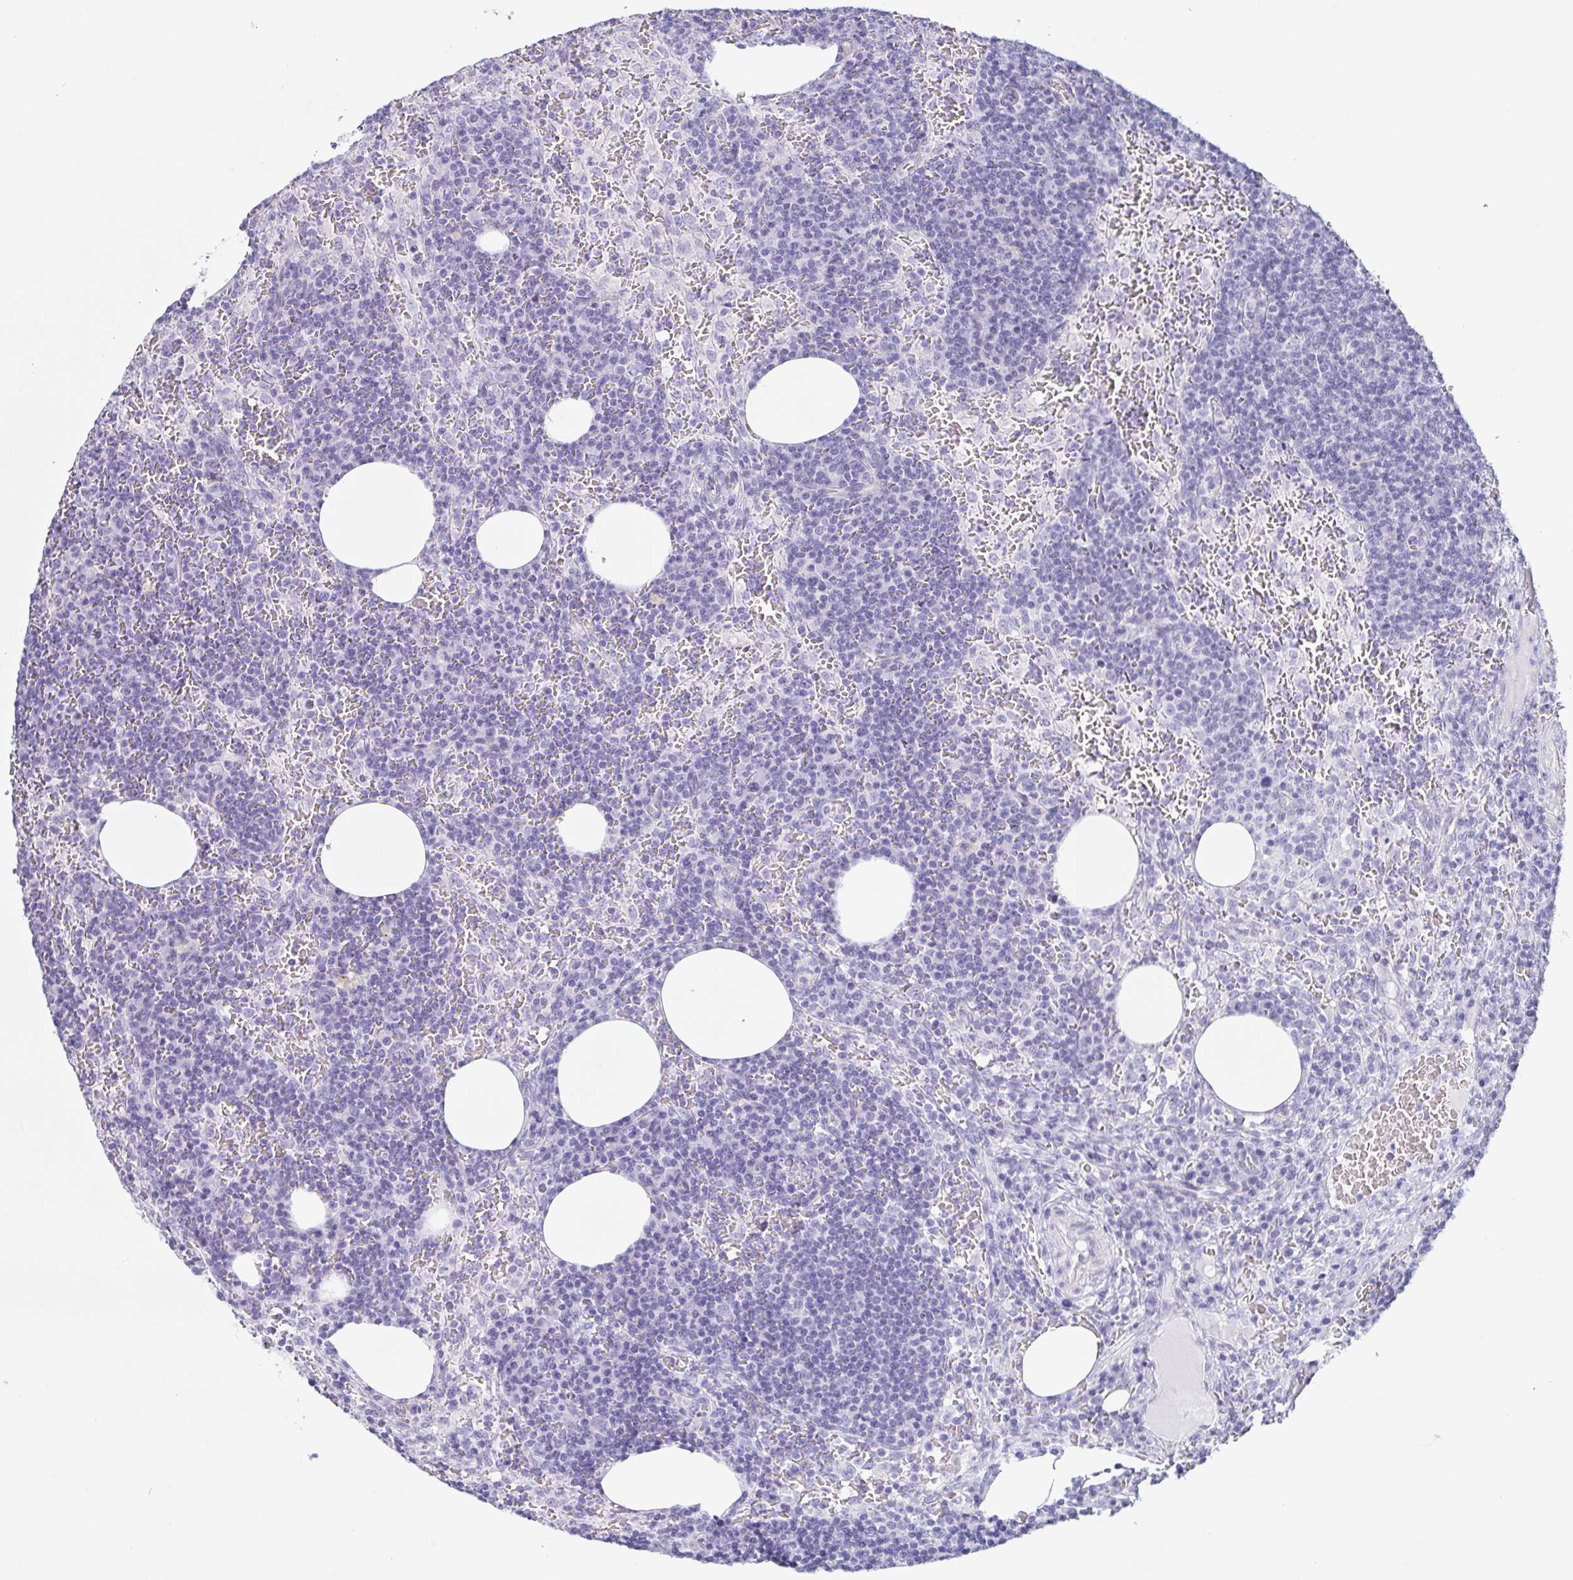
{"staining": {"intensity": "negative", "quantity": "none", "location": "none"}, "tissue": "lymph node", "cell_type": "Germinal center cells", "image_type": "normal", "snomed": [{"axis": "morphology", "description": "Normal tissue, NOS"}, {"axis": "topography", "description": "Lymph node"}], "caption": "This is an immunohistochemistry micrograph of benign human lymph node. There is no positivity in germinal center cells.", "gene": "ENSG00000275778", "patient": {"sex": "male", "age": 67}}